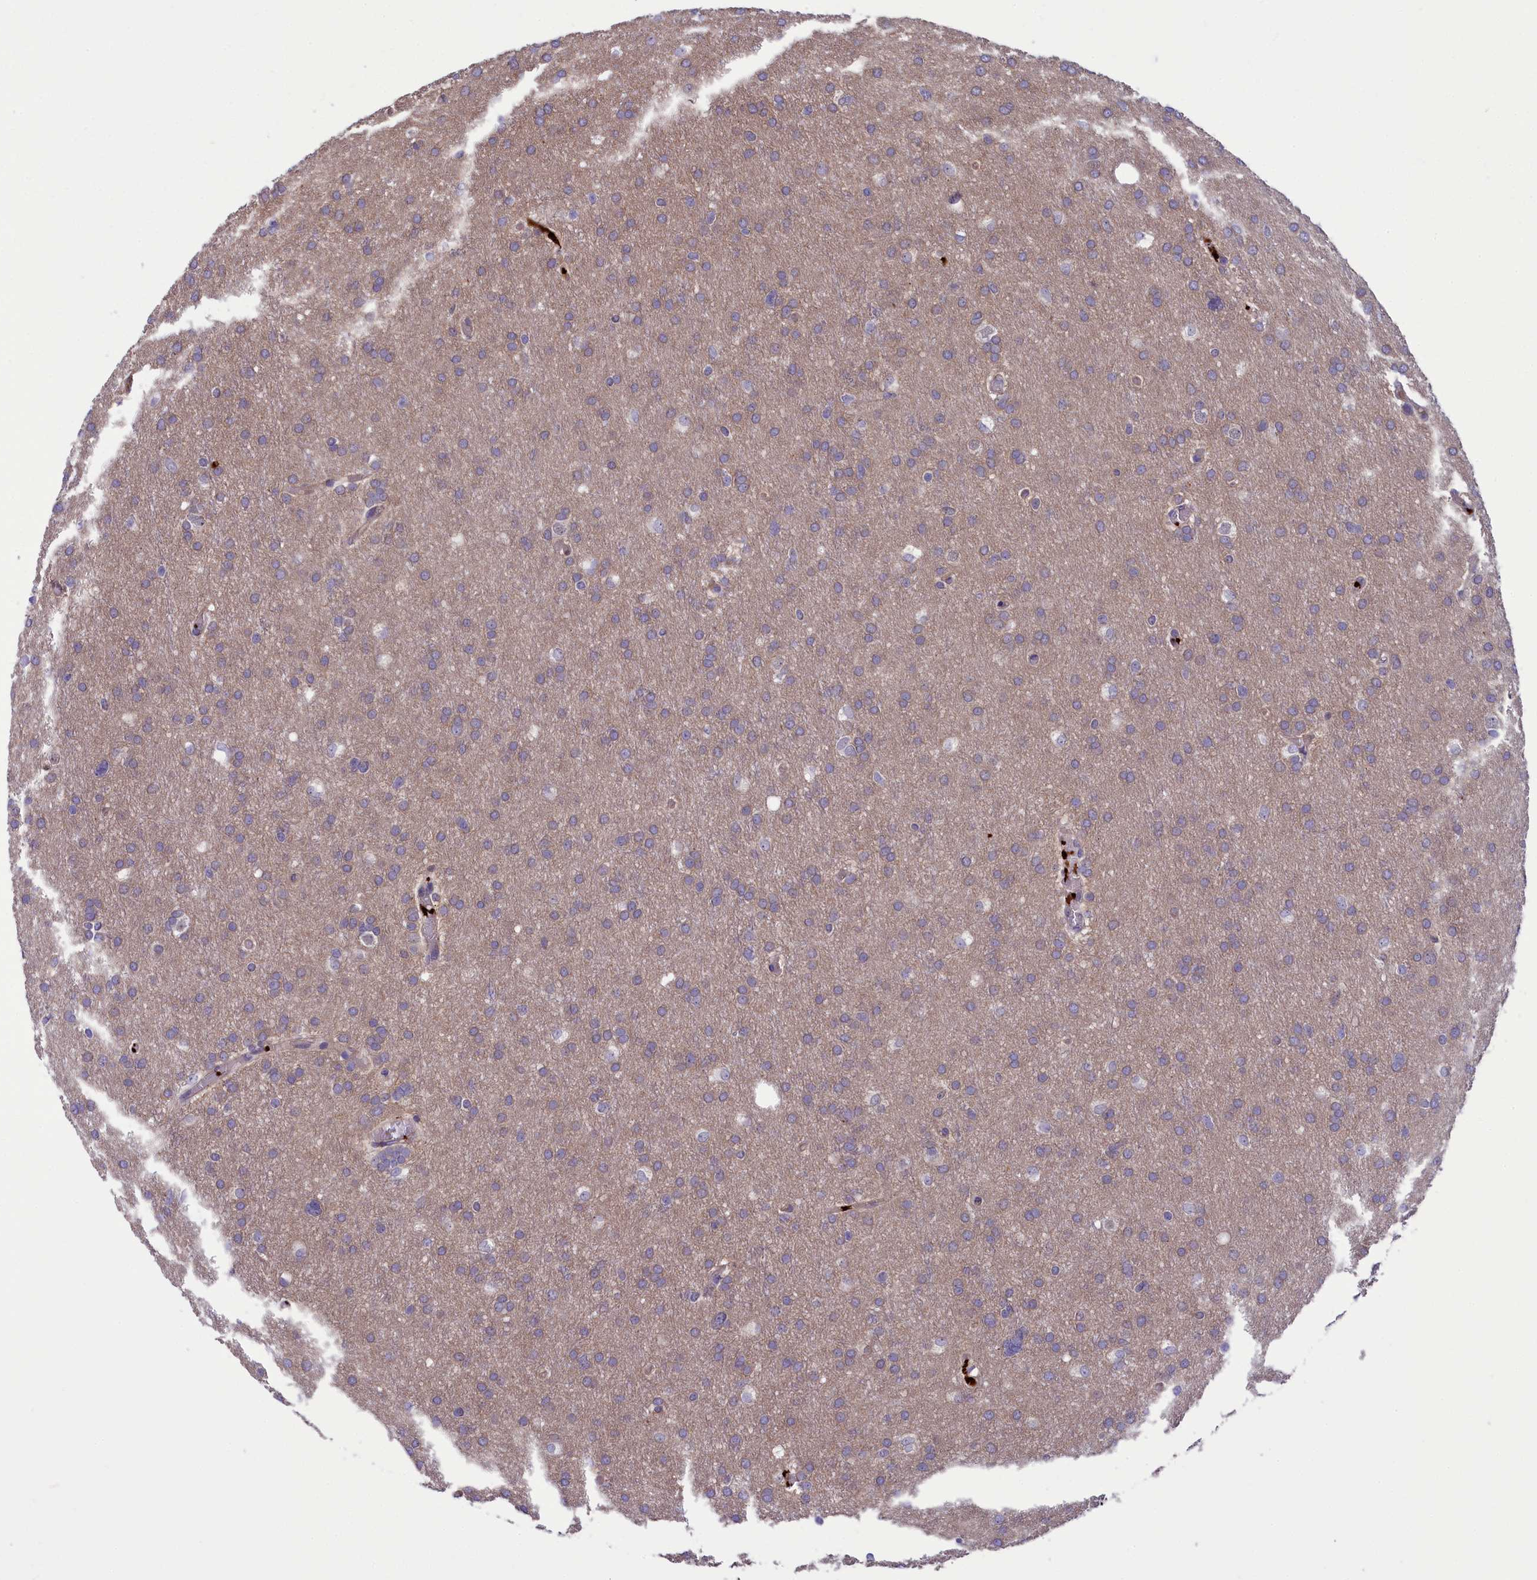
{"staining": {"intensity": "negative", "quantity": "none", "location": "none"}, "tissue": "glioma", "cell_type": "Tumor cells", "image_type": "cancer", "snomed": [{"axis": "morphology", "description": "Glioma, malignant, High grade"}, {"axis": "topography", "description": "Cerebral cortex"}], "caption": "Protein analysis of malignant glioma (high-grade) shows no significant expression in tumor cells.", "gene": "HEATR3", "patient": {"sex": "female", "age": 36}}